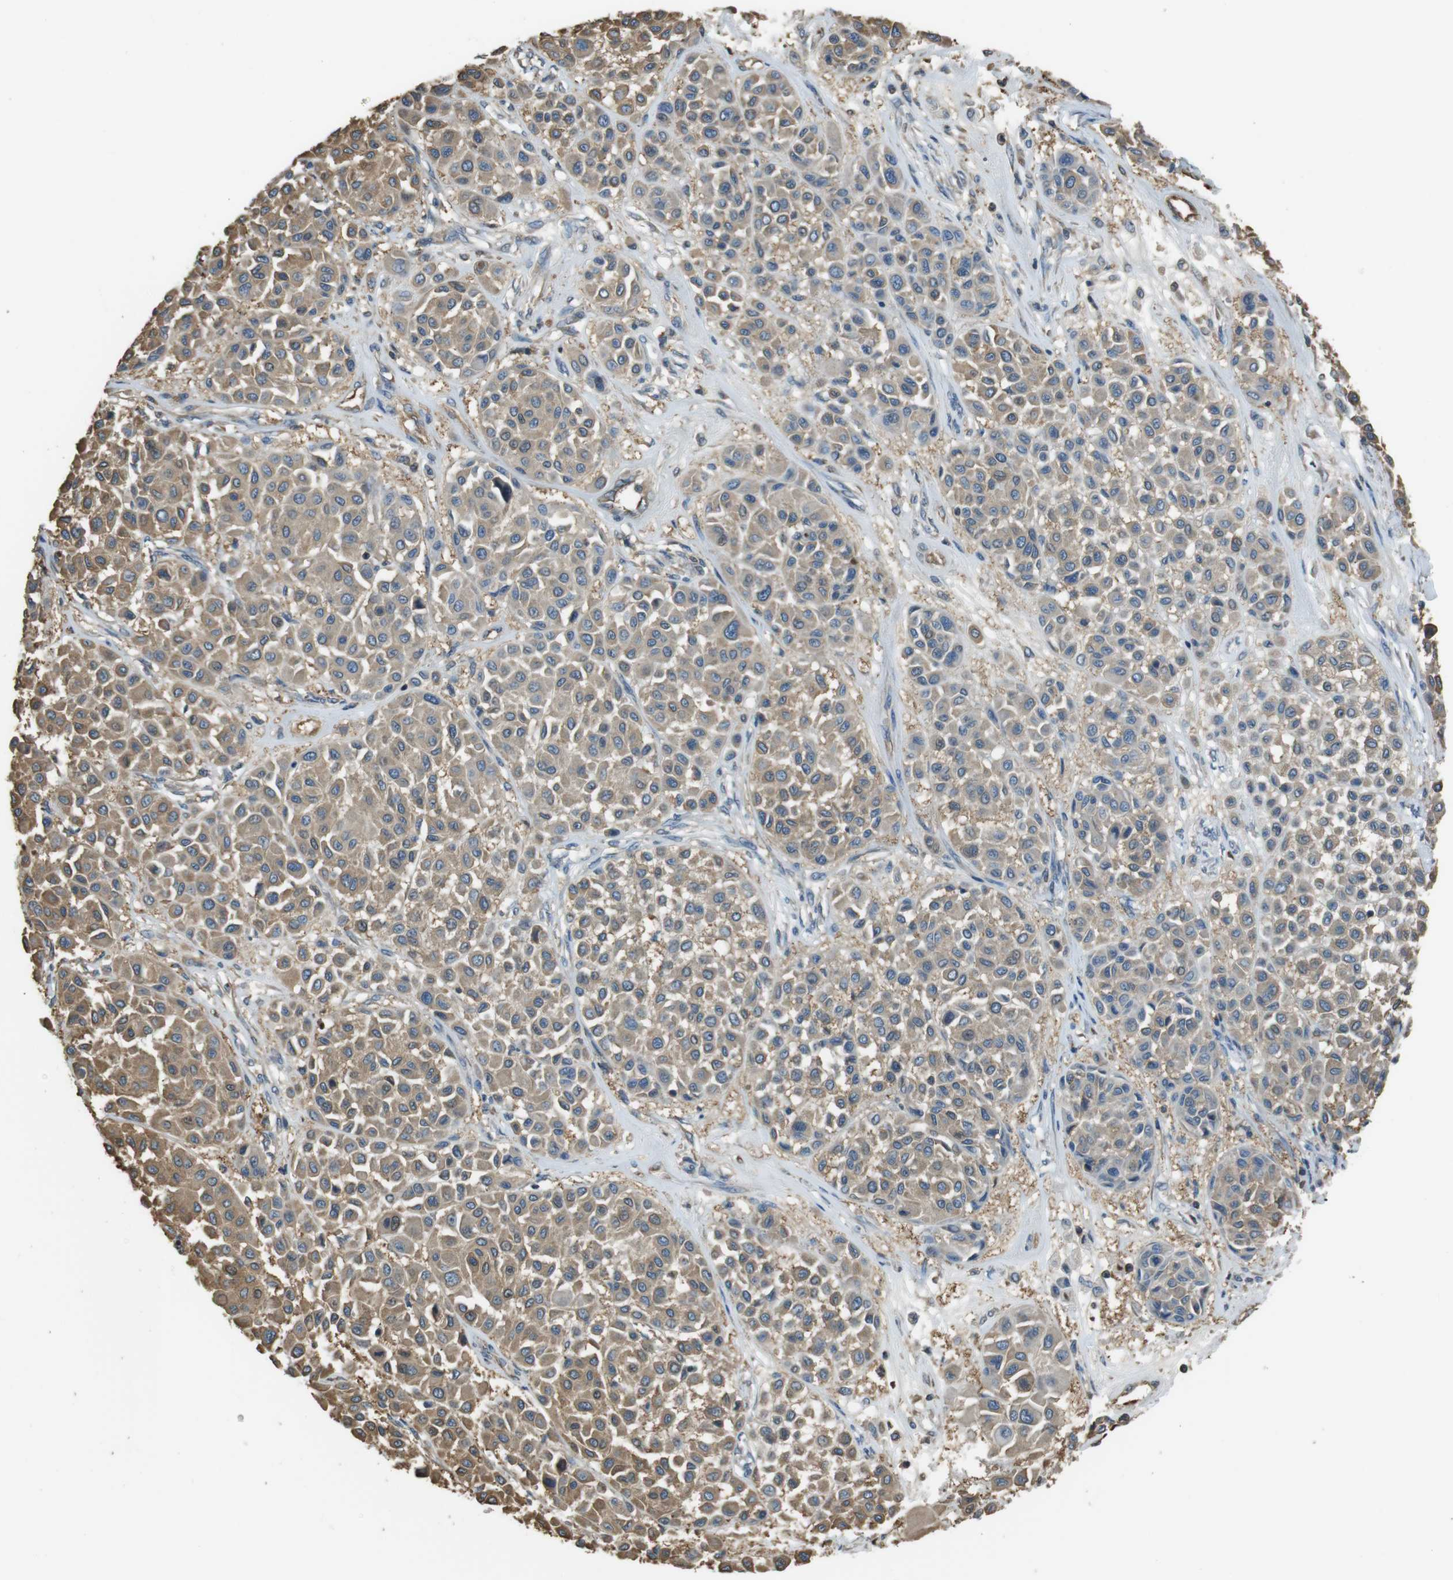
{"staining": {"intensity": "weak", "quantity": "25%-75%", "location": "cytoplasmic/membranous"}, "tissue": "melanoma", "cell_type": "Tumor cells", "image_type": "cancer", "snomed": [{"axis": "morphology", "description": "Malignant melanoma, Metastatic site"}, {"axis": "topography", "description": "Soft tissue"}], "caption": "Human melanoma stained for a protein (brown) demonstrates weak cytoplasmic/membranous positive staining in about 25%-75% of tumor cells.", "gene": "FCAR", "patient": {"sex": "male", "age": 41}}